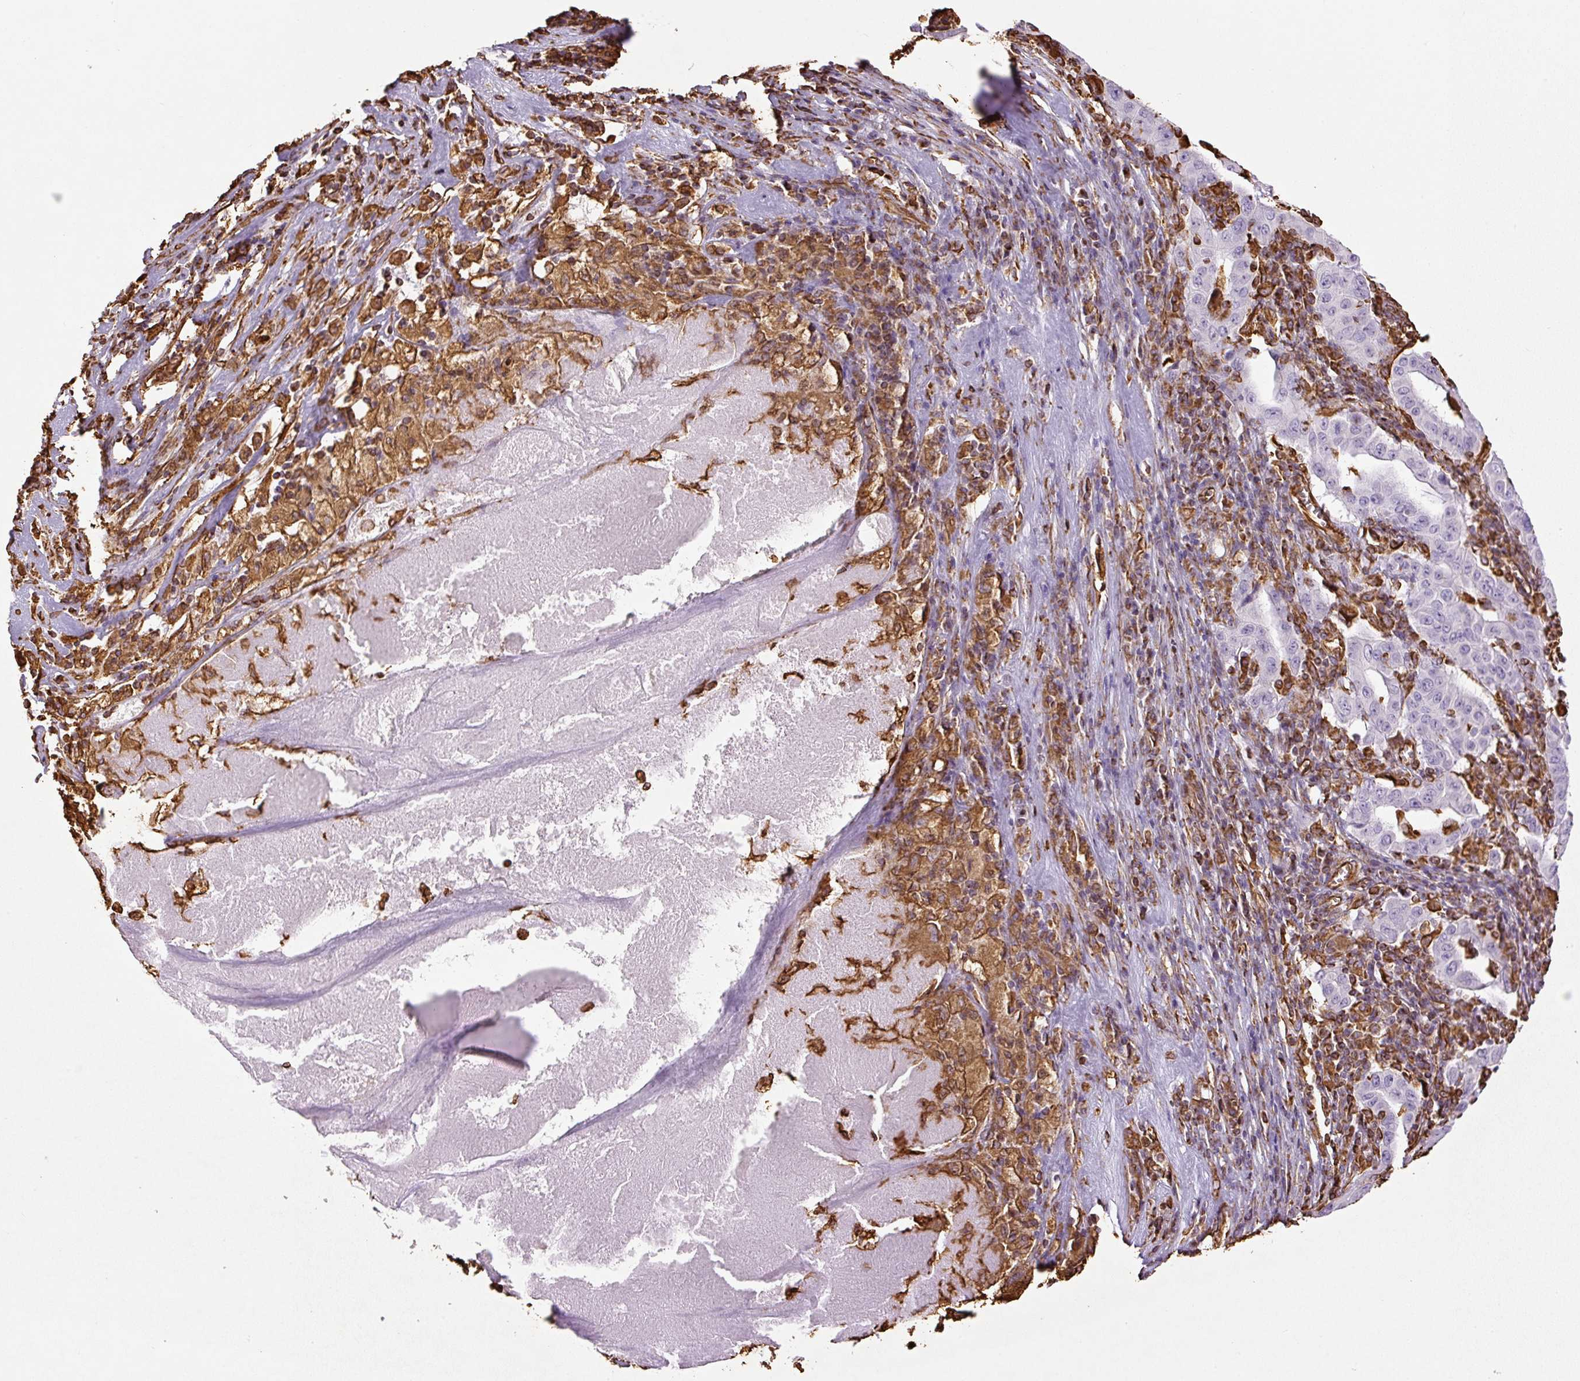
{"staining": {"intensity": "moderate", "quantity": ">75%", "location": "cytoplasmic/membranous"}, "tissue": "pancreatic cancer", "cell_type": "Tumor cells", "image_type": "cancer", "snomed": [{"axis": "morphology", "description": "Adenocarcinoma, NOS"}, {"axis": "topography", "description": "Pancreas"}], "caption": "Pancreatic cancer stained for a protein (brown) reveals moderate cytoplasmic/membranous positive staining in approximately >75% of tumor cells.", "gene": "VIM", "patient": {"sex": "male", "age": 63}}